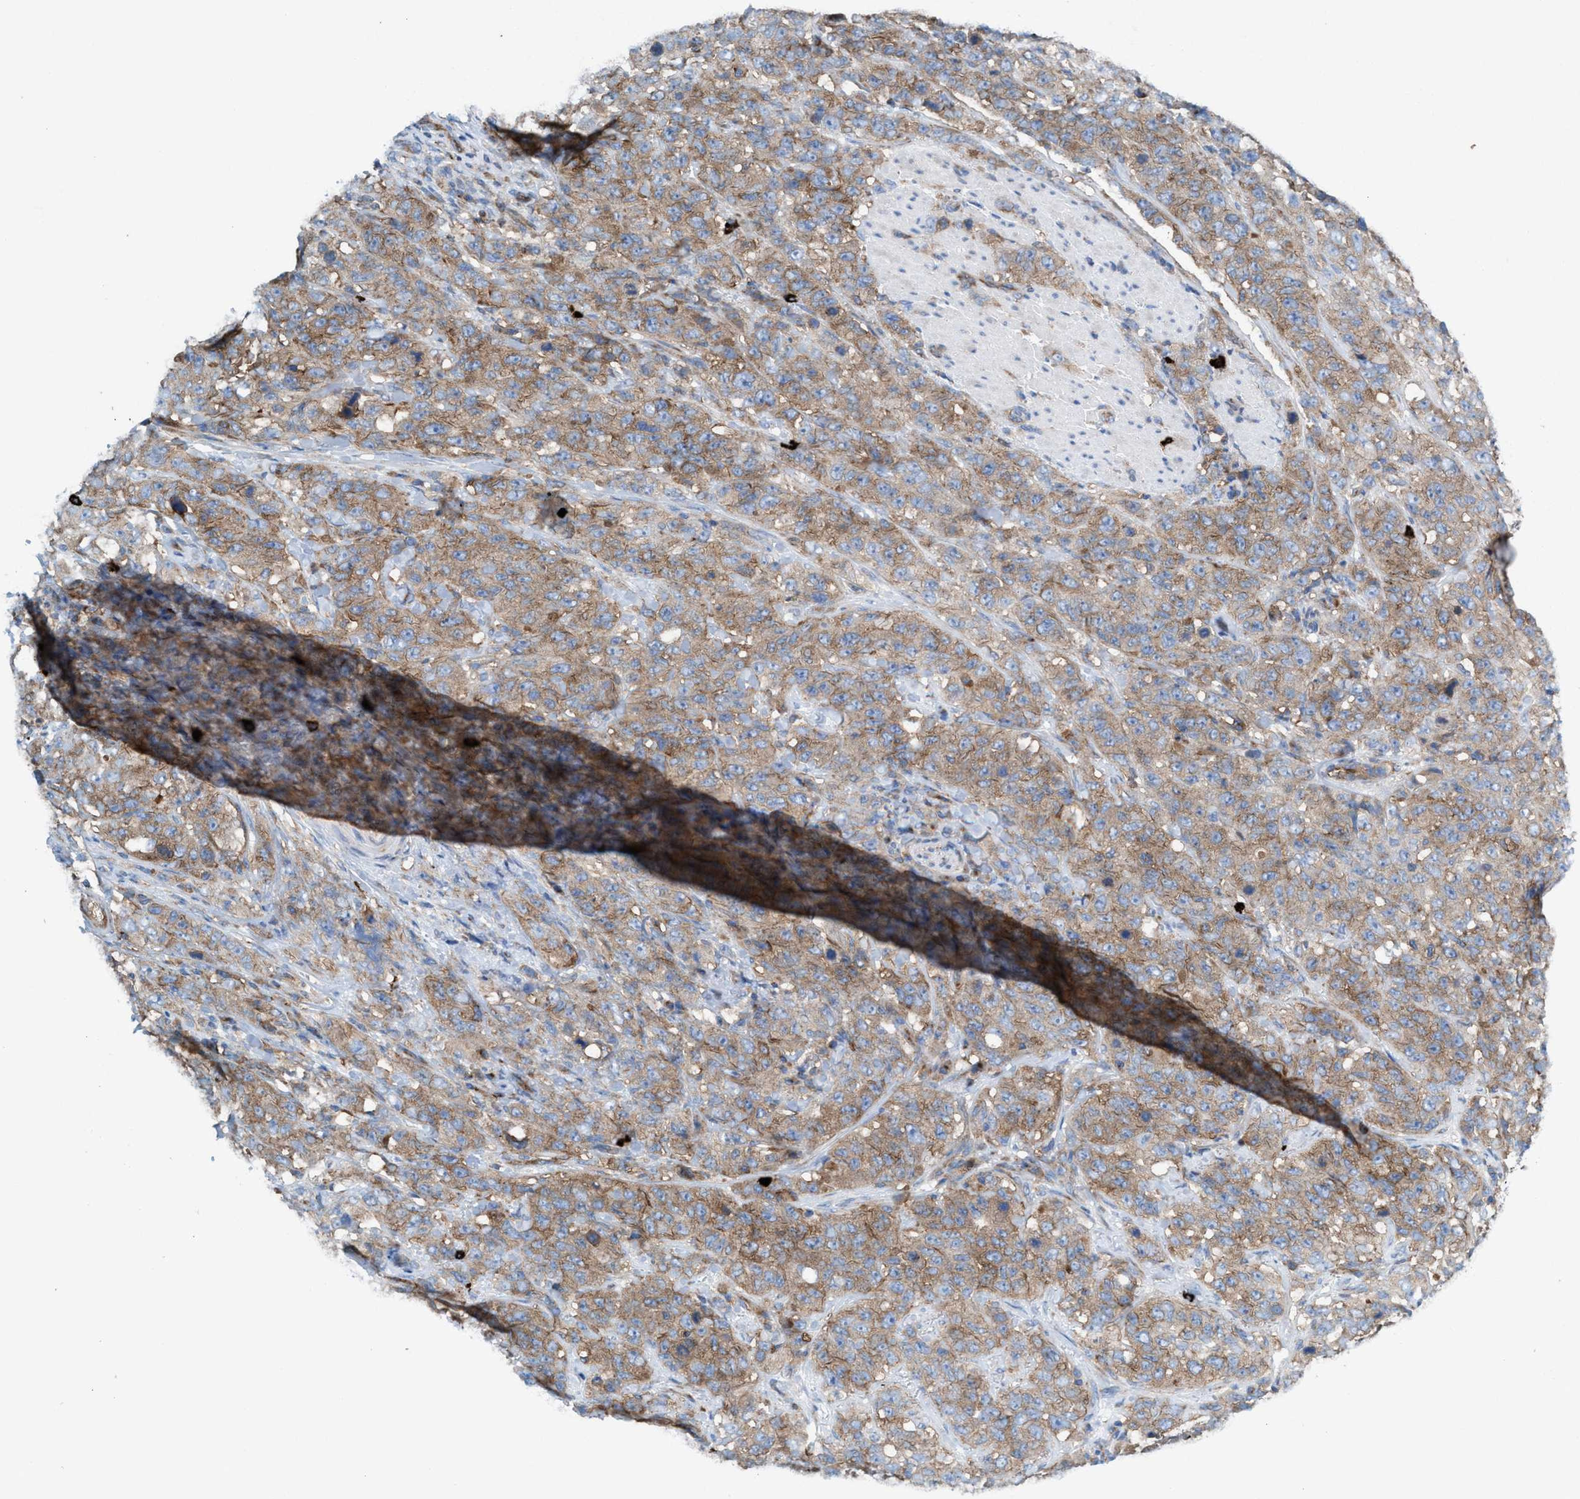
{"staining": {"intensity": "weak", "quantity": ">75%", "location": "cytoplasmic/membranous"}, "tissue": "stomach cancer", "cell_type": "Tumor cells", "image_type": "cancer", "snomed": [{"axis": "morphology", "description": "Adenocarcinoma, NOS"}, {"axis": "topography", "description": "Stomach"}], "caption": "Adenocarcinoma (stomach) stained with a protein marker reveals weak staining in tumor cells.", "gene": "NYAP1", "patient": {"sex": "male", "age": 48}}